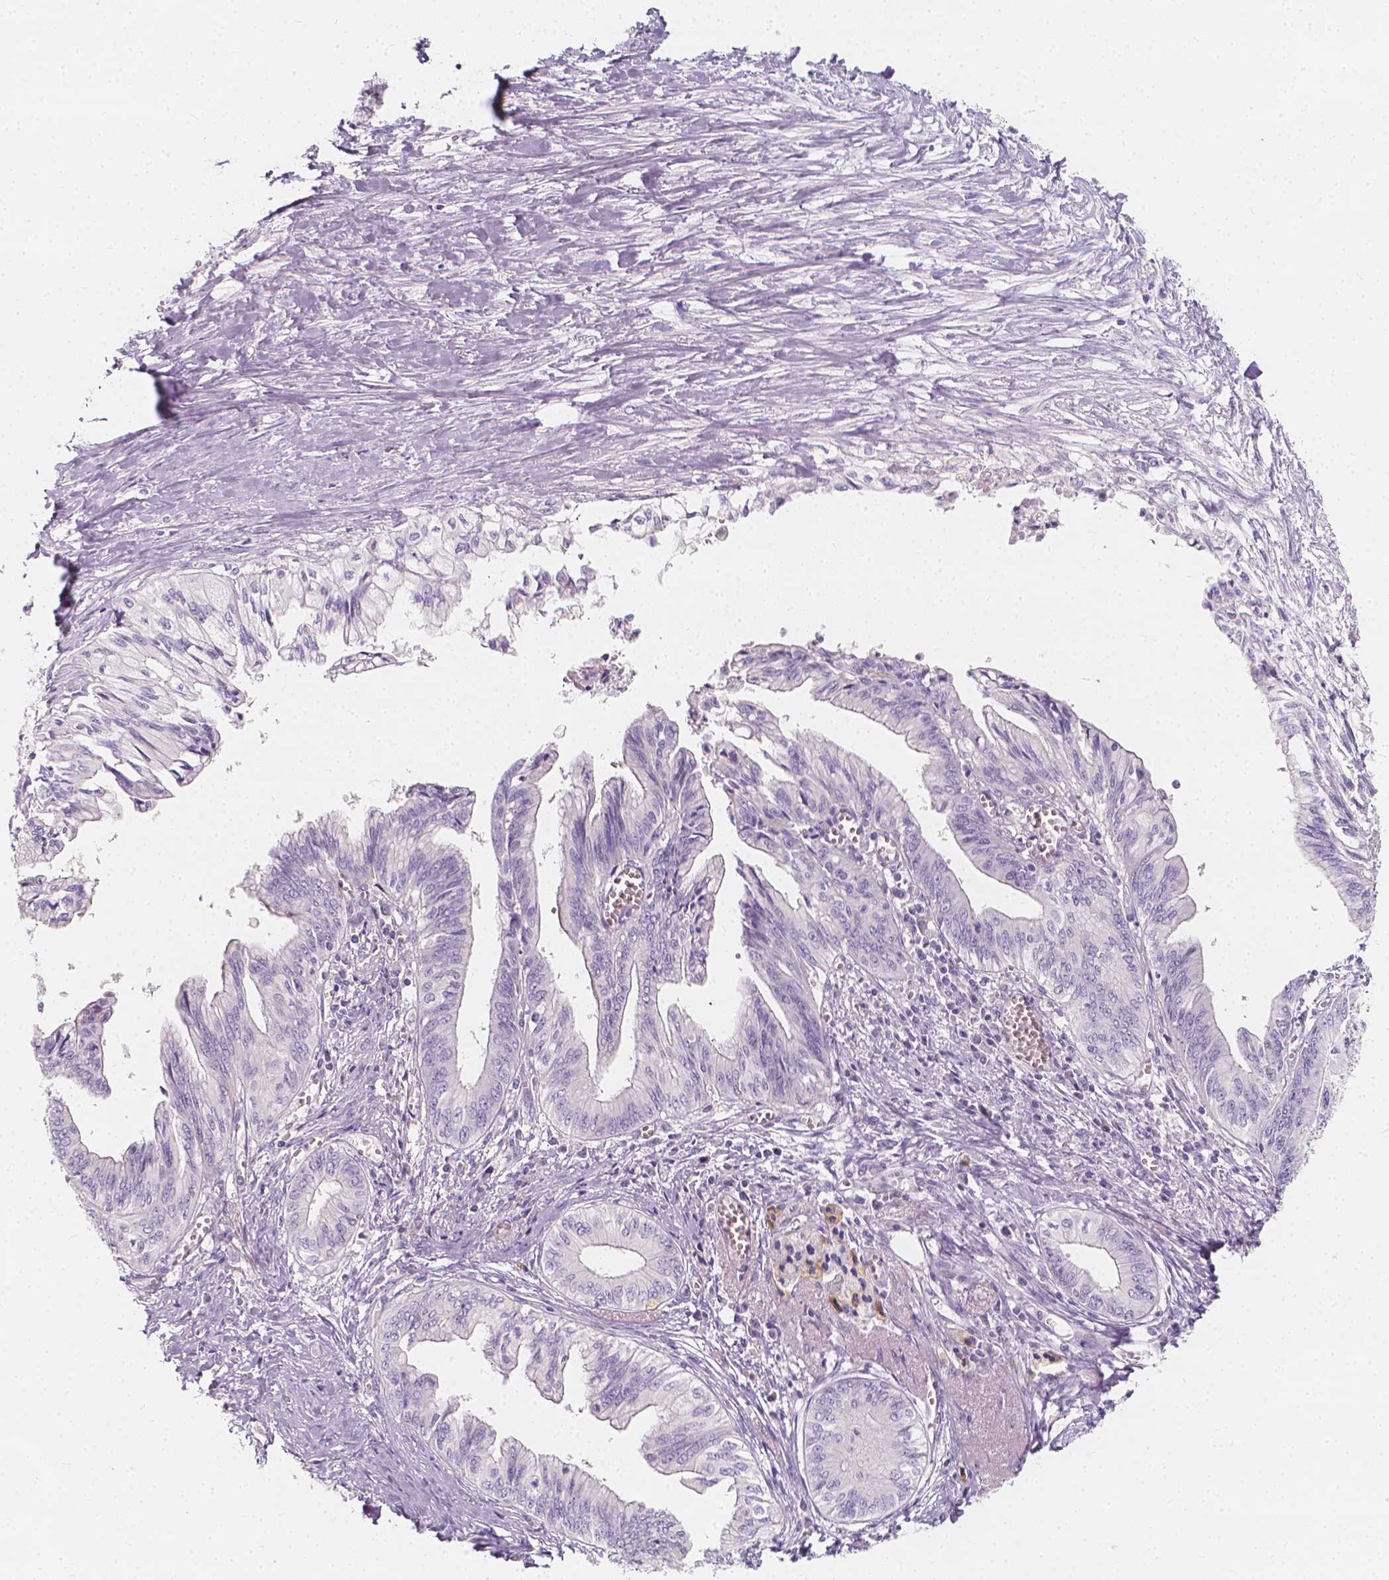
{"staining": {"intensity": "negative", "quantity": "none", "location": "none"}, "tissue": "pancreatic cancer", "cell_type": "Tumor cells", "image_type": "cancer", "snomed": [{"axis": "morphology", "description": "Adenocarcinoma, NOS"}, {"axis": "topography", "description": "Pancreas"}], "caption": "Tumor cells are negative for brown protein staining in pancreatic cancer (adenocarcinoma).", "gene": "RBFOX1", "patient": {"sex": "female", "age": 61}}